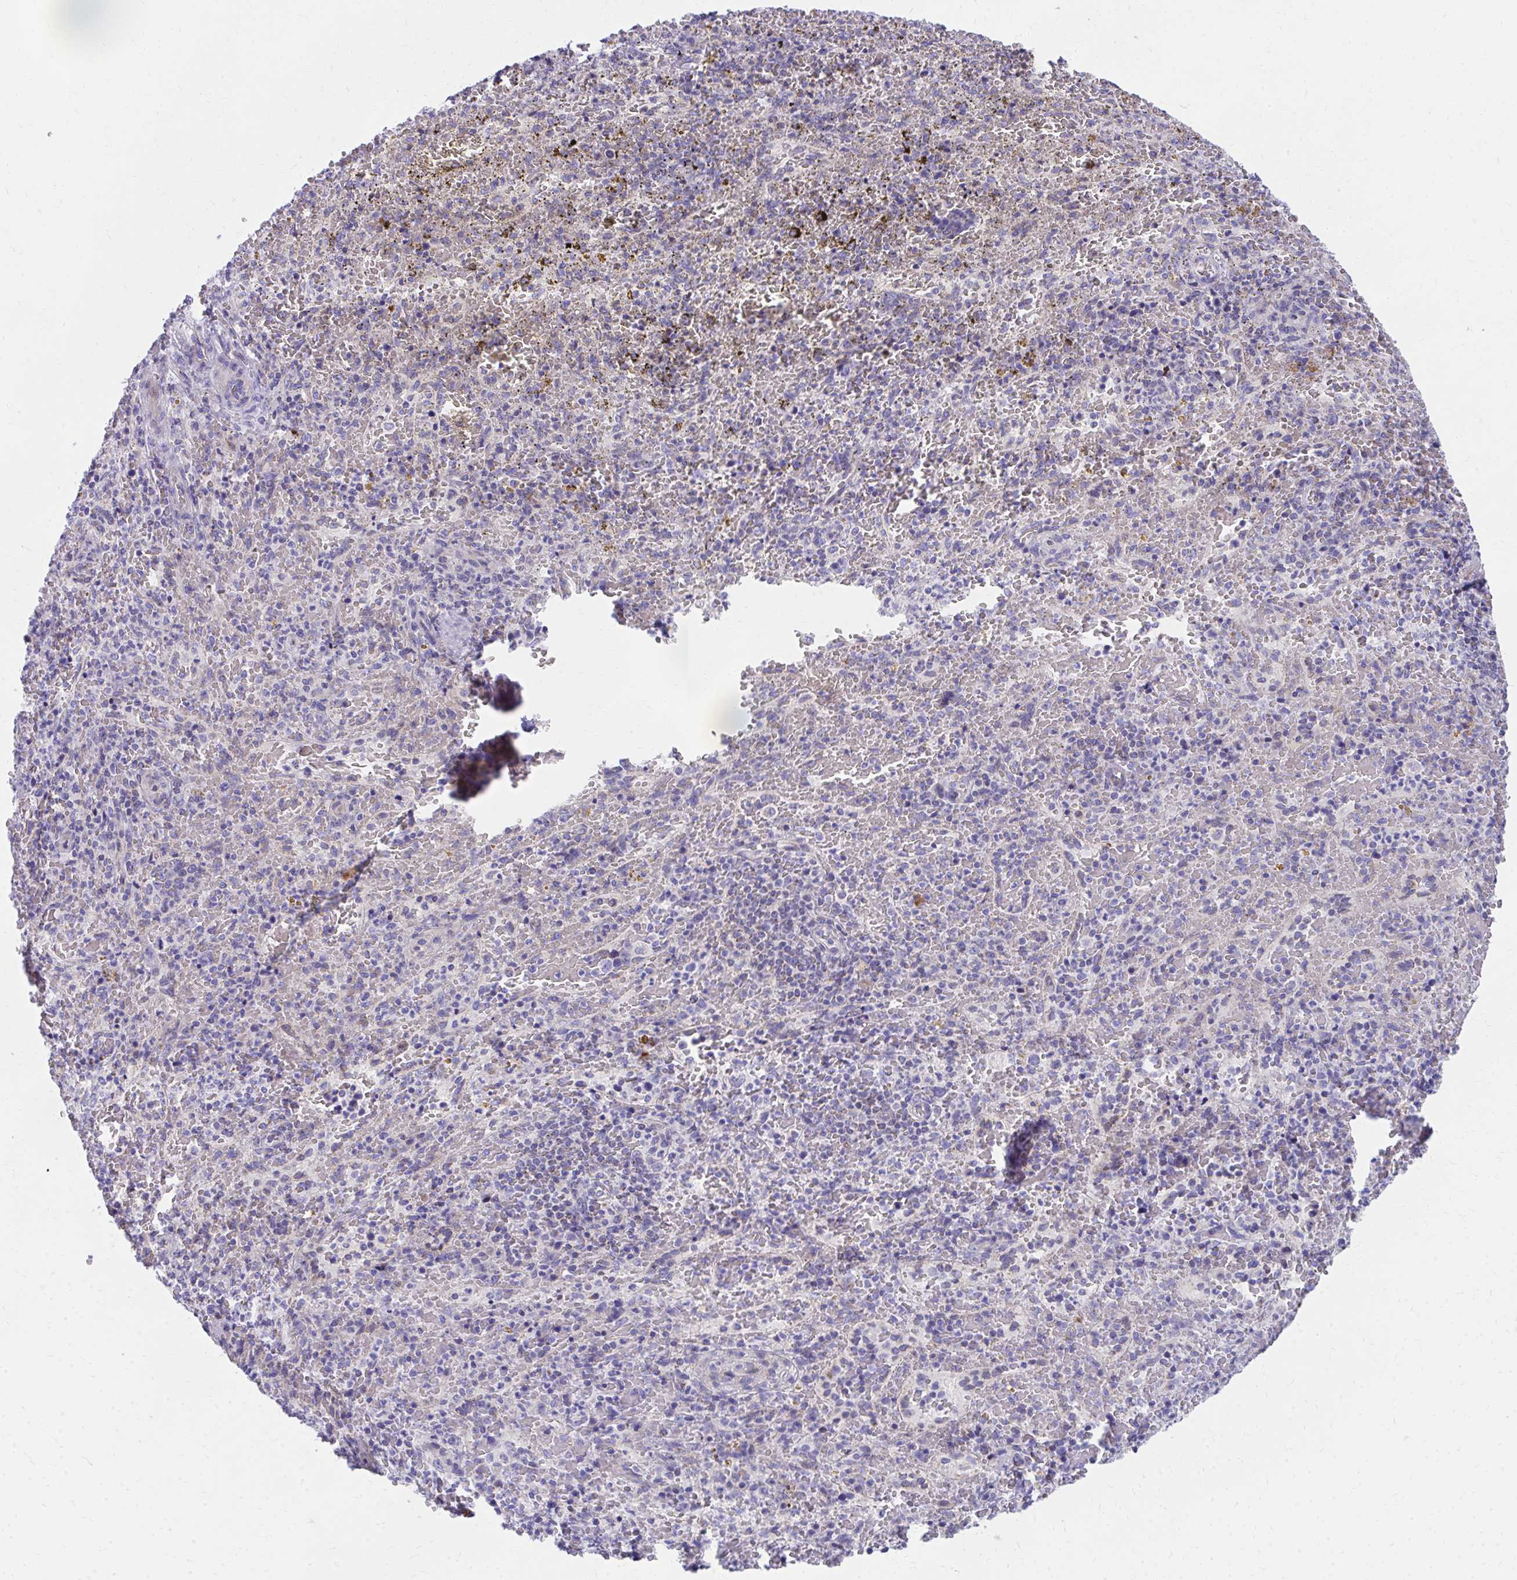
{"staining": {"intensity": "negative", "quantity": "none", "location": "none"}, "tissue": "spleen", "cell_type": "Cells in red pulp", "image_type": "normal", "snomed": [{"axis": "morphology", "description": "Normal tissue, NOS"}, {"axis": "topography", "description": "Spleen"}], "caption": "Immunohistochemistry of unremarkable spleen demonstrates no staining in cells in red pulp. (Immunohistochemistry, brightfield microscopy, high magnification).", "gene": "IL37", "patient": {"sex": "female", "age": 50}}